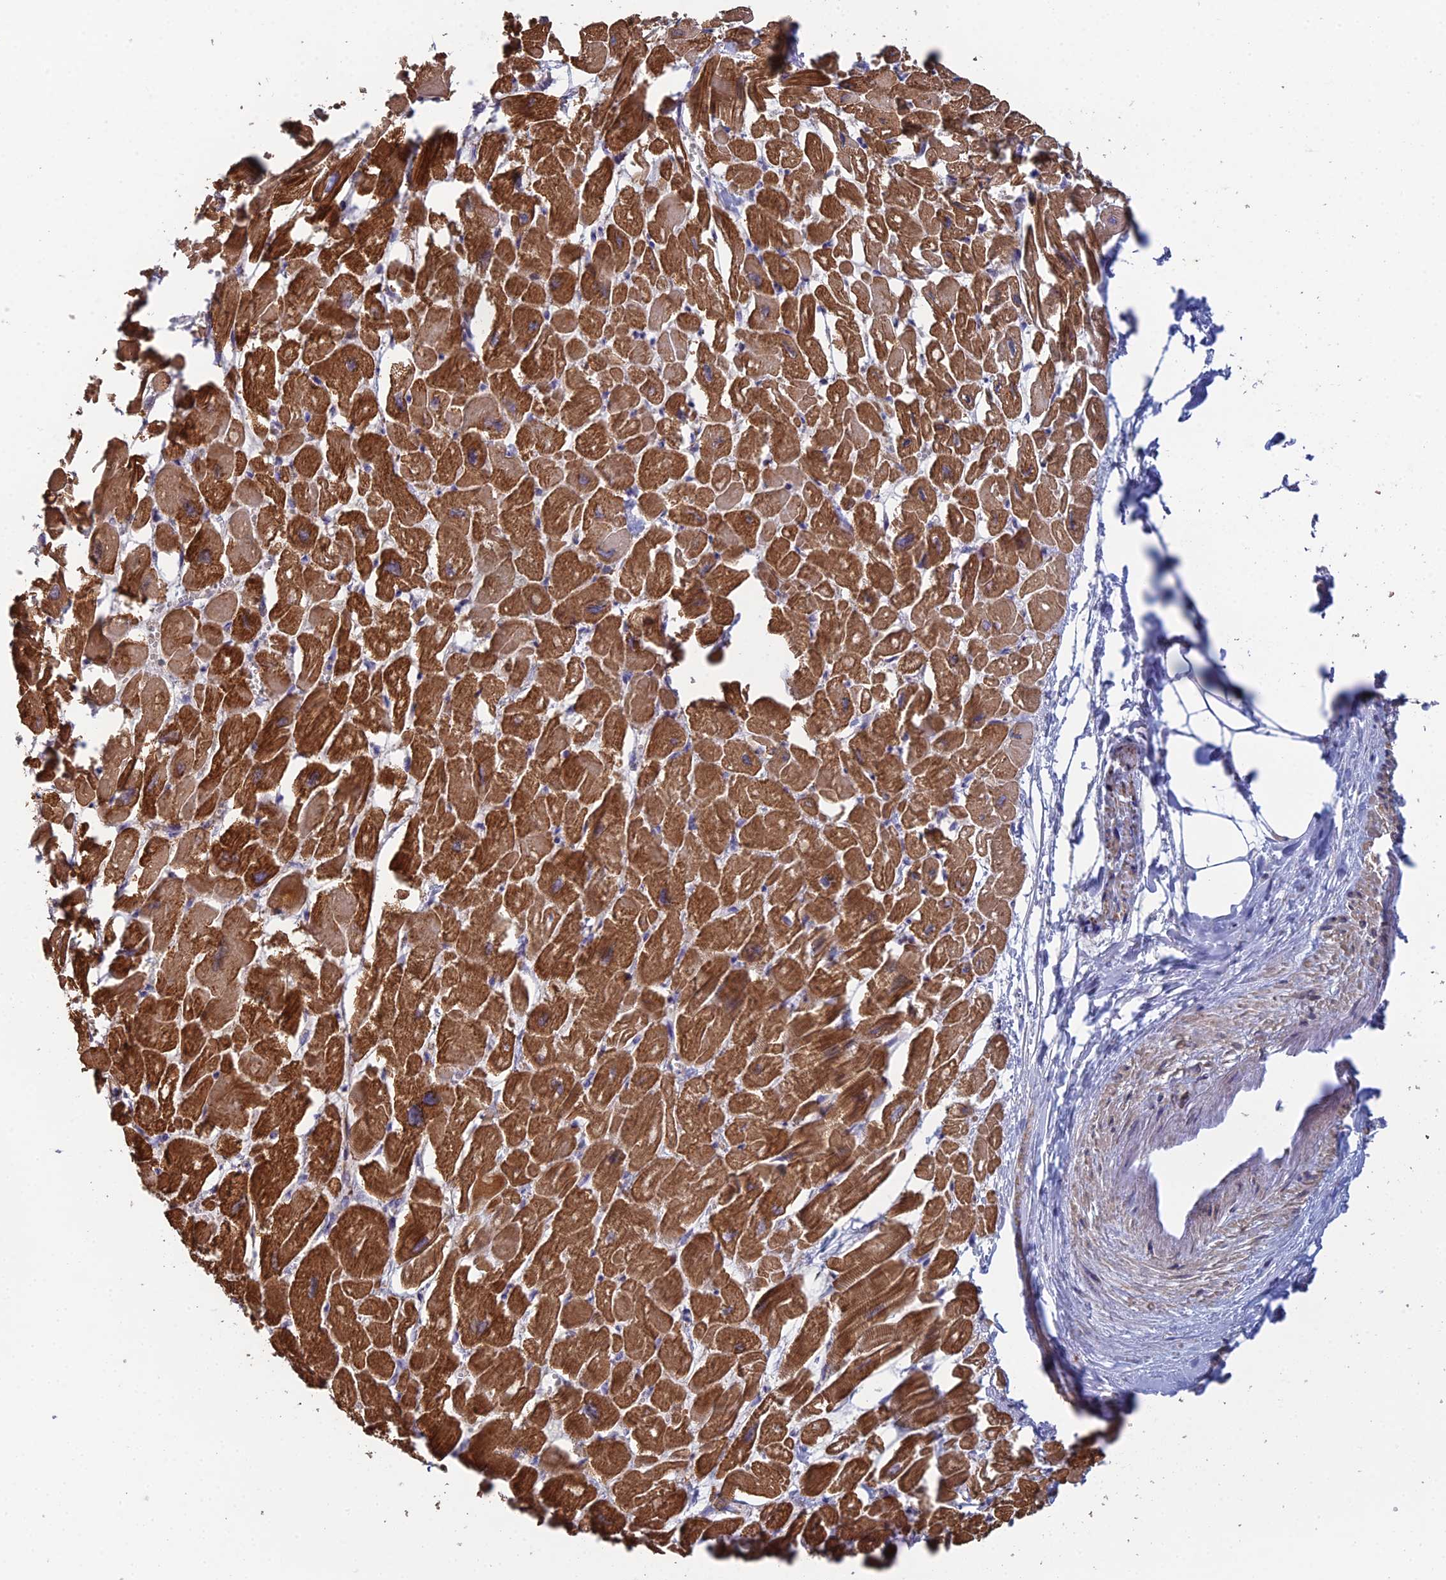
{"staining": {"intensity": "strong", "quantity": ">75%", "location": "cytoplasmic/membranous"}, "tissue": "heart muscle", "cell_type": "Cardiomyocytes", "image_type": "normal", "snomed": [{"axis": "morphology", "description": "Normal tissue, NOS"}, {"axis": "topography", "description": "Heart"}], "caption": "Immunohistochemical staining of unremarkable human heart muscle displays >75% levels of strong cytoplasmic/membranous protein staining in about >75% of cardiomyocytes. Immunohistochemistry stains the protein in brown and the nuclei are stained blue.", "gene": "PCDHA5", "patient": {"sex": "male", "age": 54}}